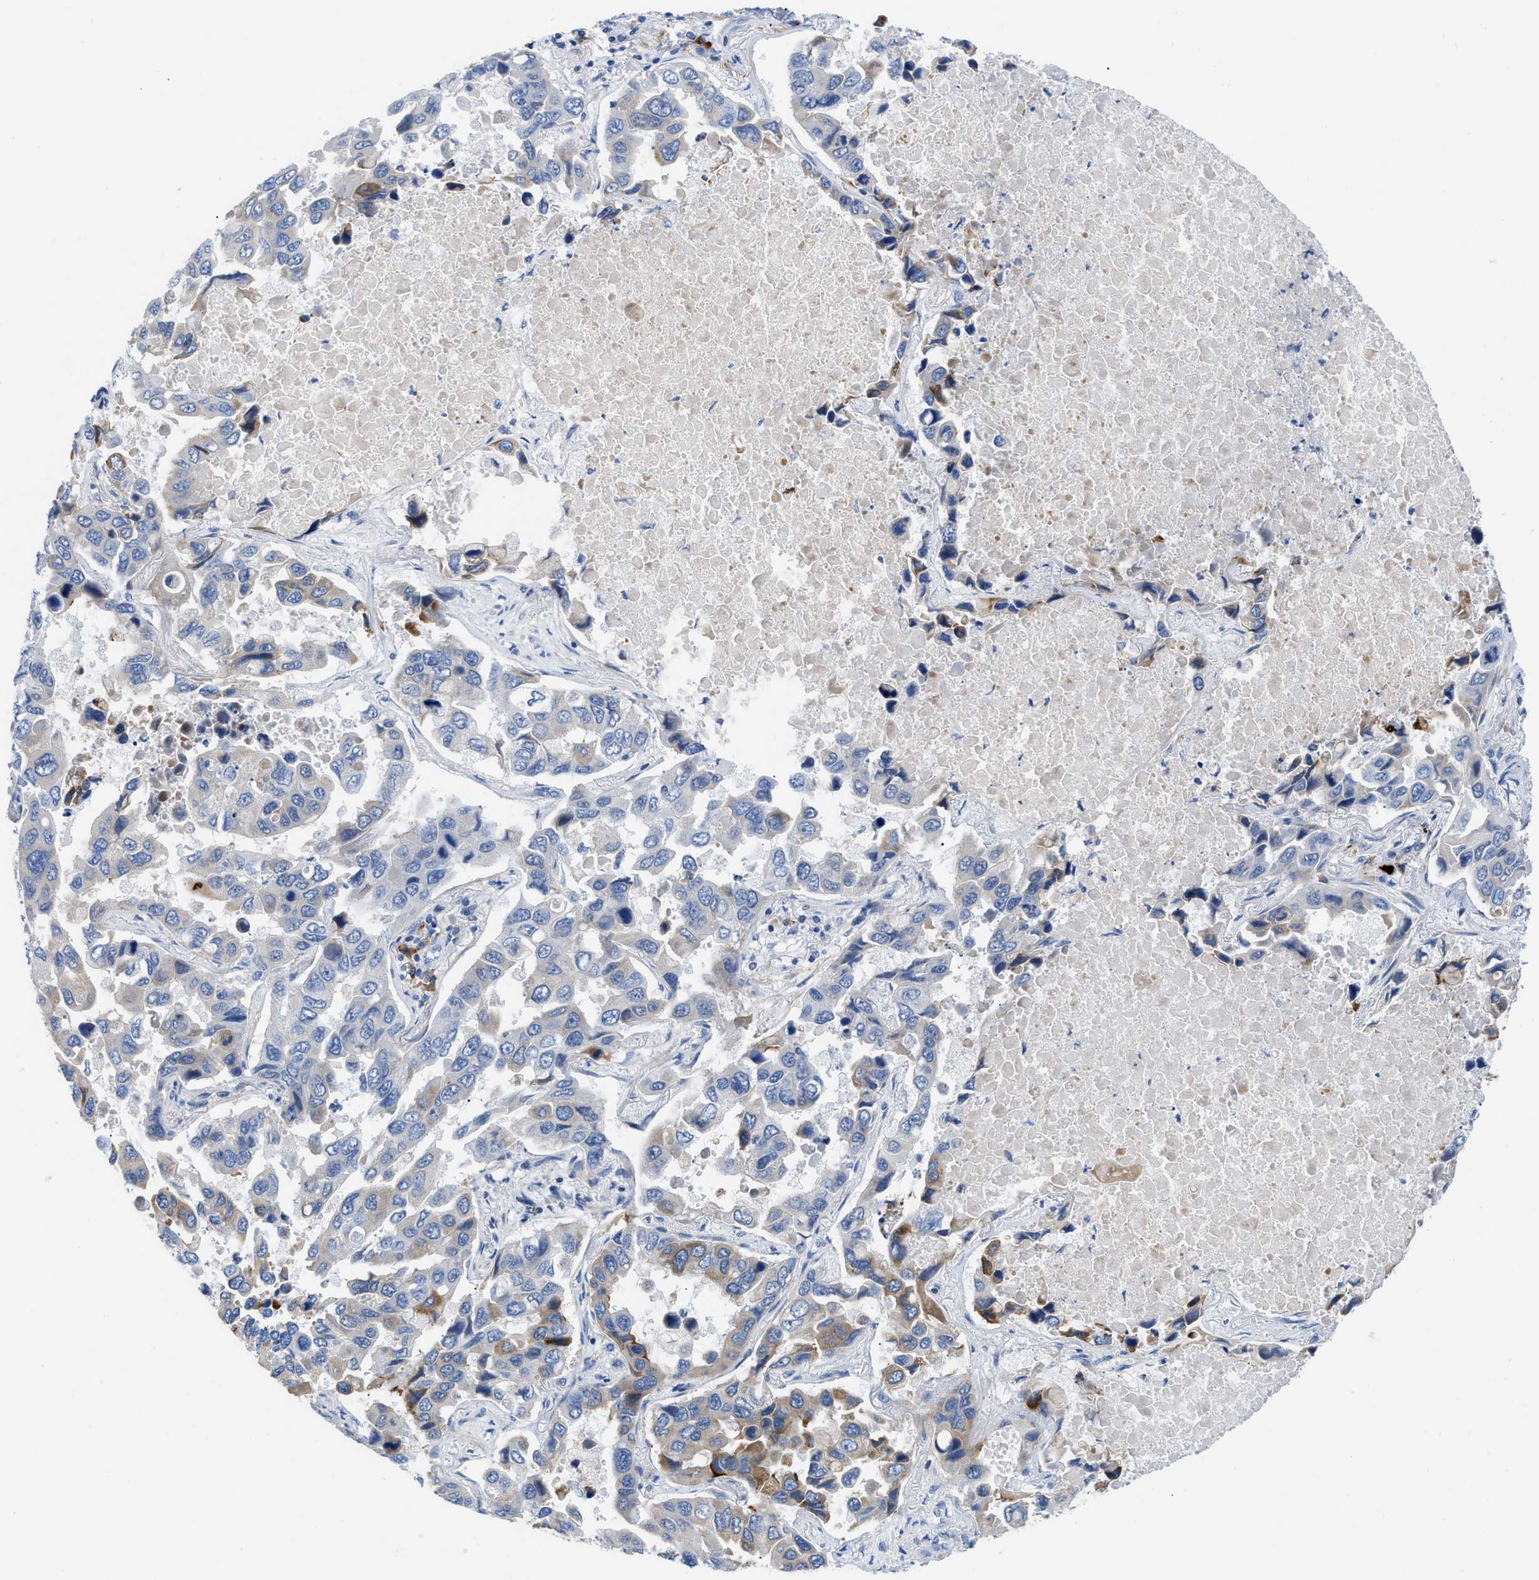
{"staining": {"intensity": "negative", "quantity": "none", "location": "none"}, "tissue": "lung cancer", "cell_type": "Tumor cells", "image_type": "cancer", "snomed": [{"axis": "morphology", "description": "Adenocarcinoma, NOS"}, {"axis": "topography", "description": "Lung"}], "caption": "A histopathology image of human lung cancer (adenocarcinoma) is negative for staining in tumor cells. Brightfield microscopy of immunohistochemistry stained with DAB (brown) and hematoxylin (blue), captured at high magnification.", "gene": "OR9K2", "patient": {"sex": "male", "age": 64}}